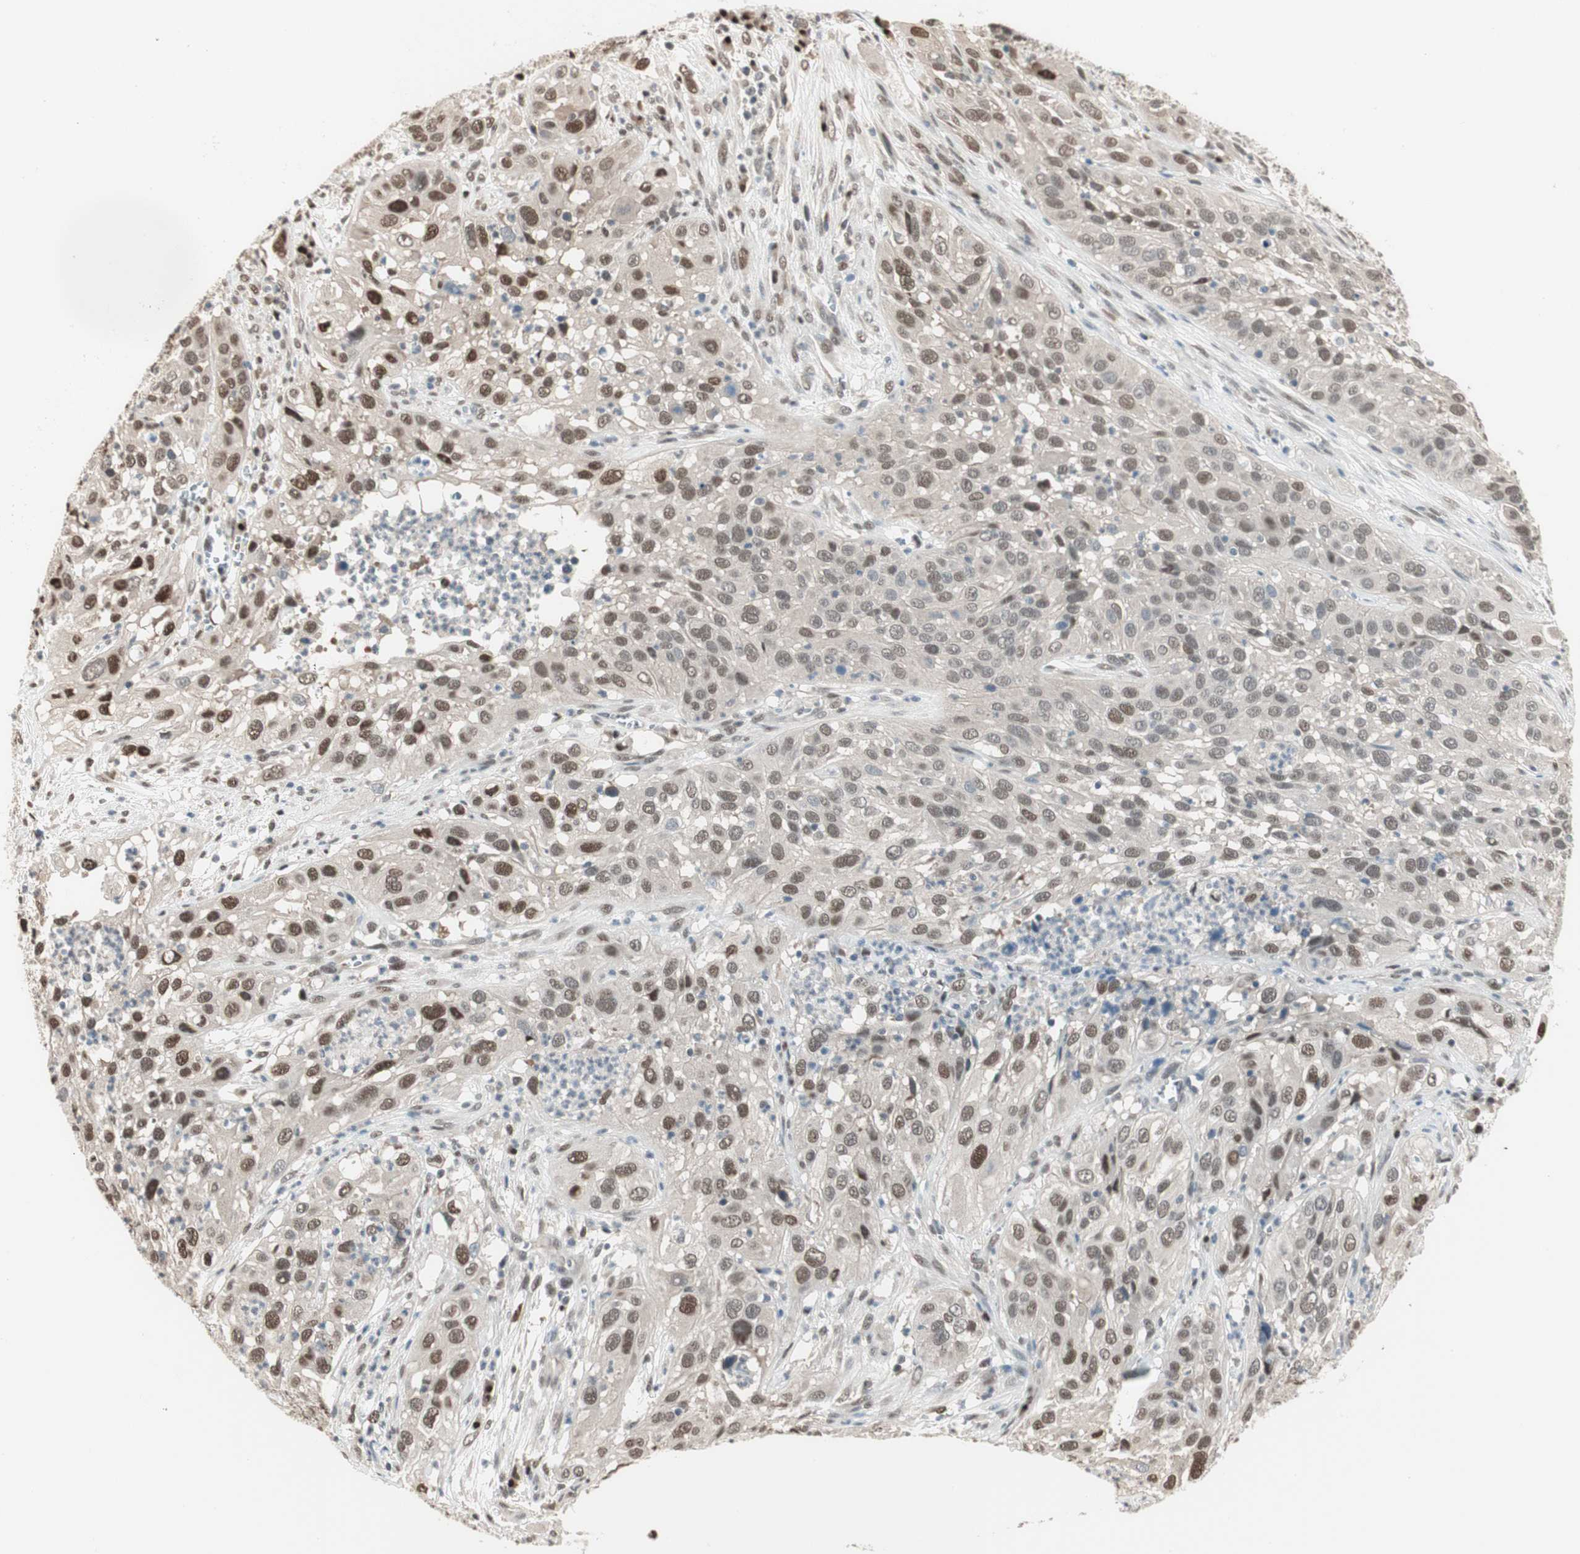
{"staining": {"intensity": "moderate", "quantity": "25%-75%", "location": "nuclear"}, "tissue": "cervical cancer", "cell_type": "Tumor cells", "image_type": "cancer", "snomed": [{"axis": "morphology", "description": "Squamous cell carcinoma, NOS"}, {"axis": "topography", "description": "Cervix"}], "caption": "An image of human squamous cell carcinoma (cervical) stained for a protein demonstrates moderate nuclear brown staining in tumor cells. (Brightfield microscopy of DAB IHC at high magnification).", "gene": "LONP2", "patient": {"sex": "female", "age": 32}}